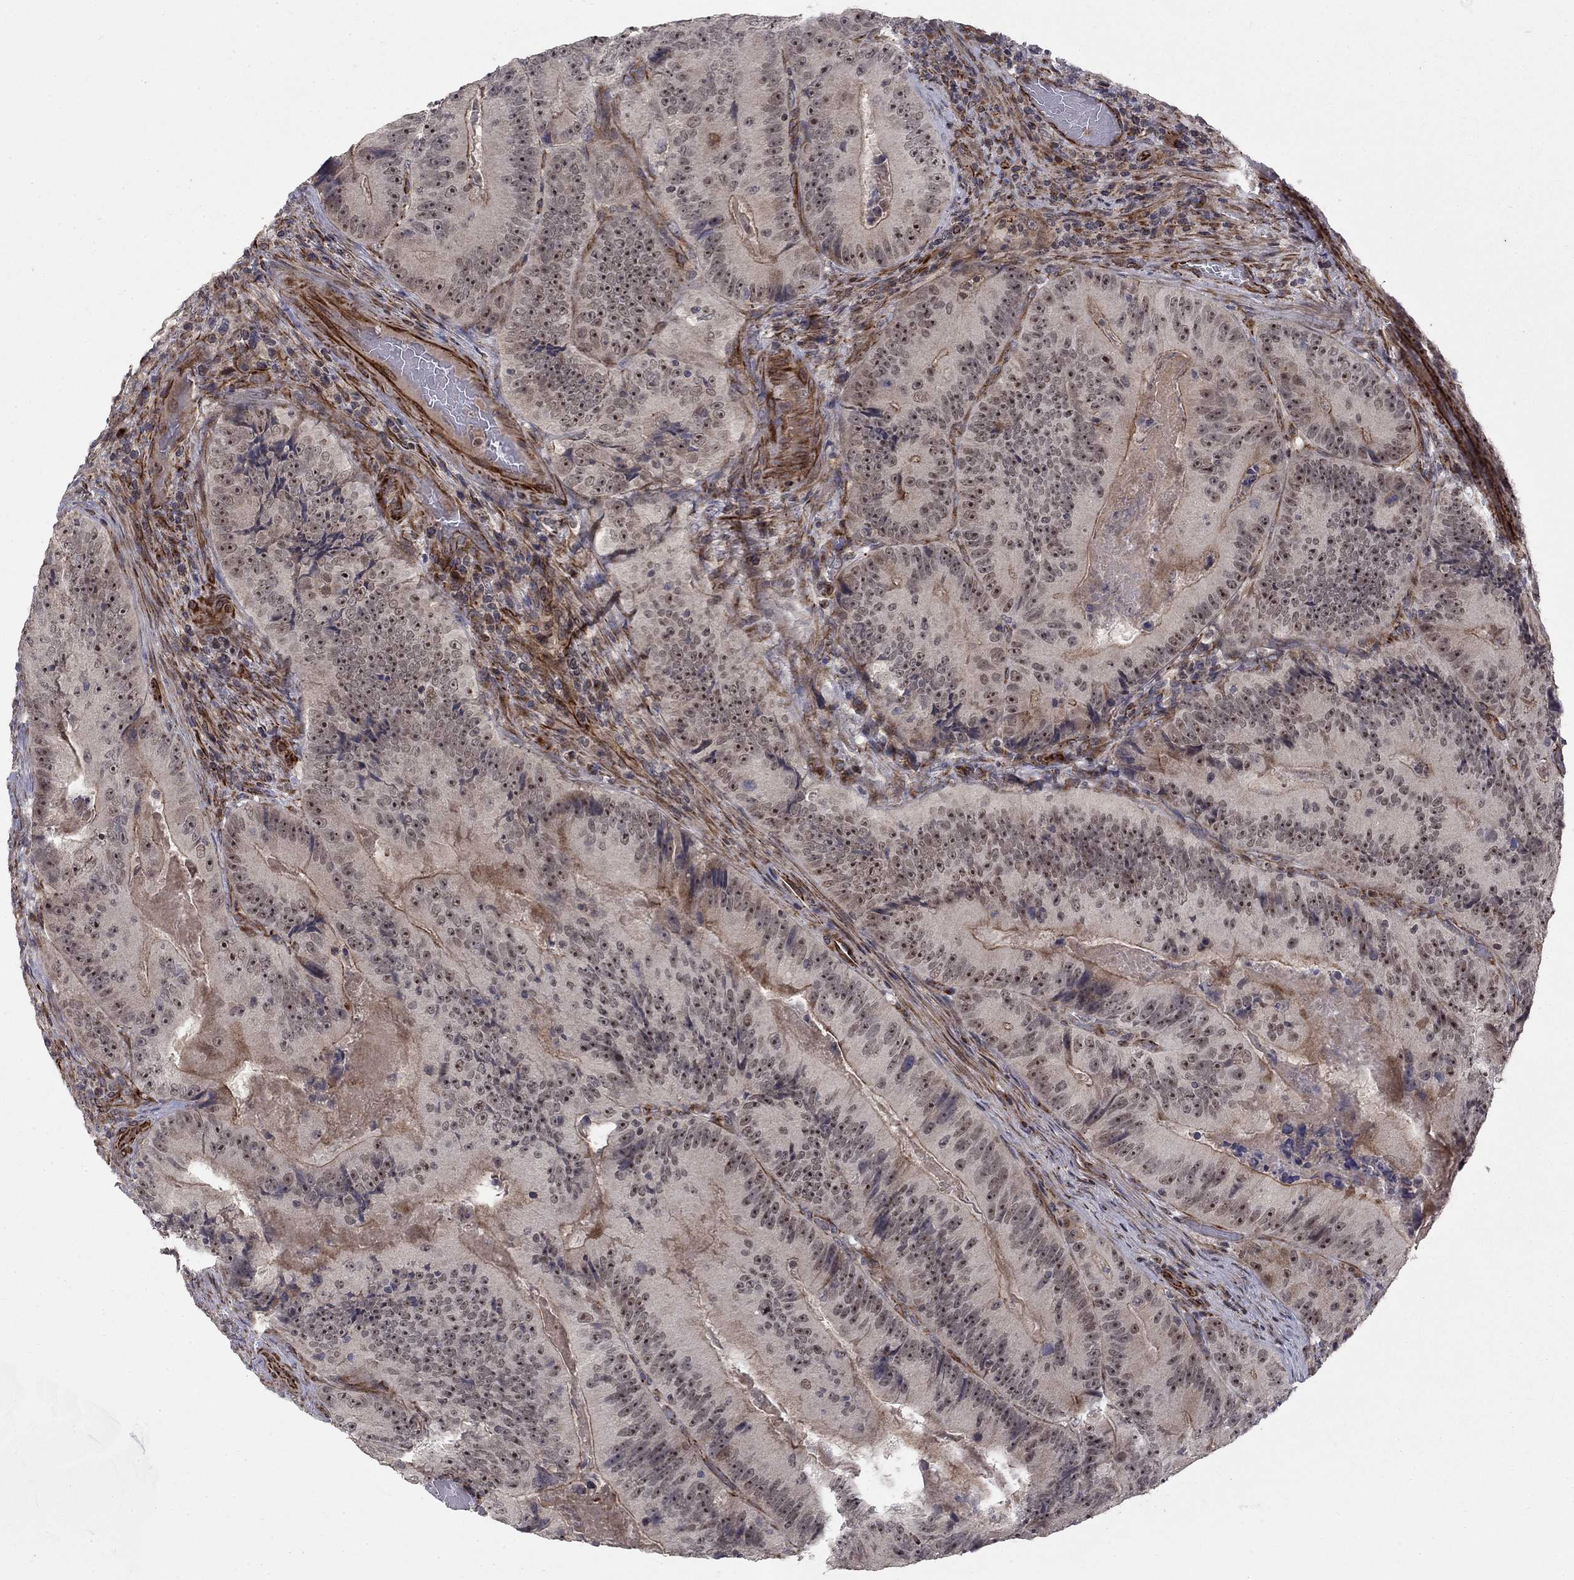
{"staining": {"intensity": "moderate", "quantity": "25%-75%", "location": "nuclear"}, "tissue": "colorectal cancer", "cell_type": "Tumor cells", "image_type": "cancer", "snomed": [{"axis": "morphology", "description": "Adenocarcinoma, NOS"}, {"axis": "topography", "description": "Colon"}], "caption": "About 25%-75% of tumor cells in human colorectal adenocarcinoma reveal moderate nuclear protein staining as visualized by brown immunohistochemical staining.", "gene": "MSRA", "patient": {"sex": "female", "age": 86}}